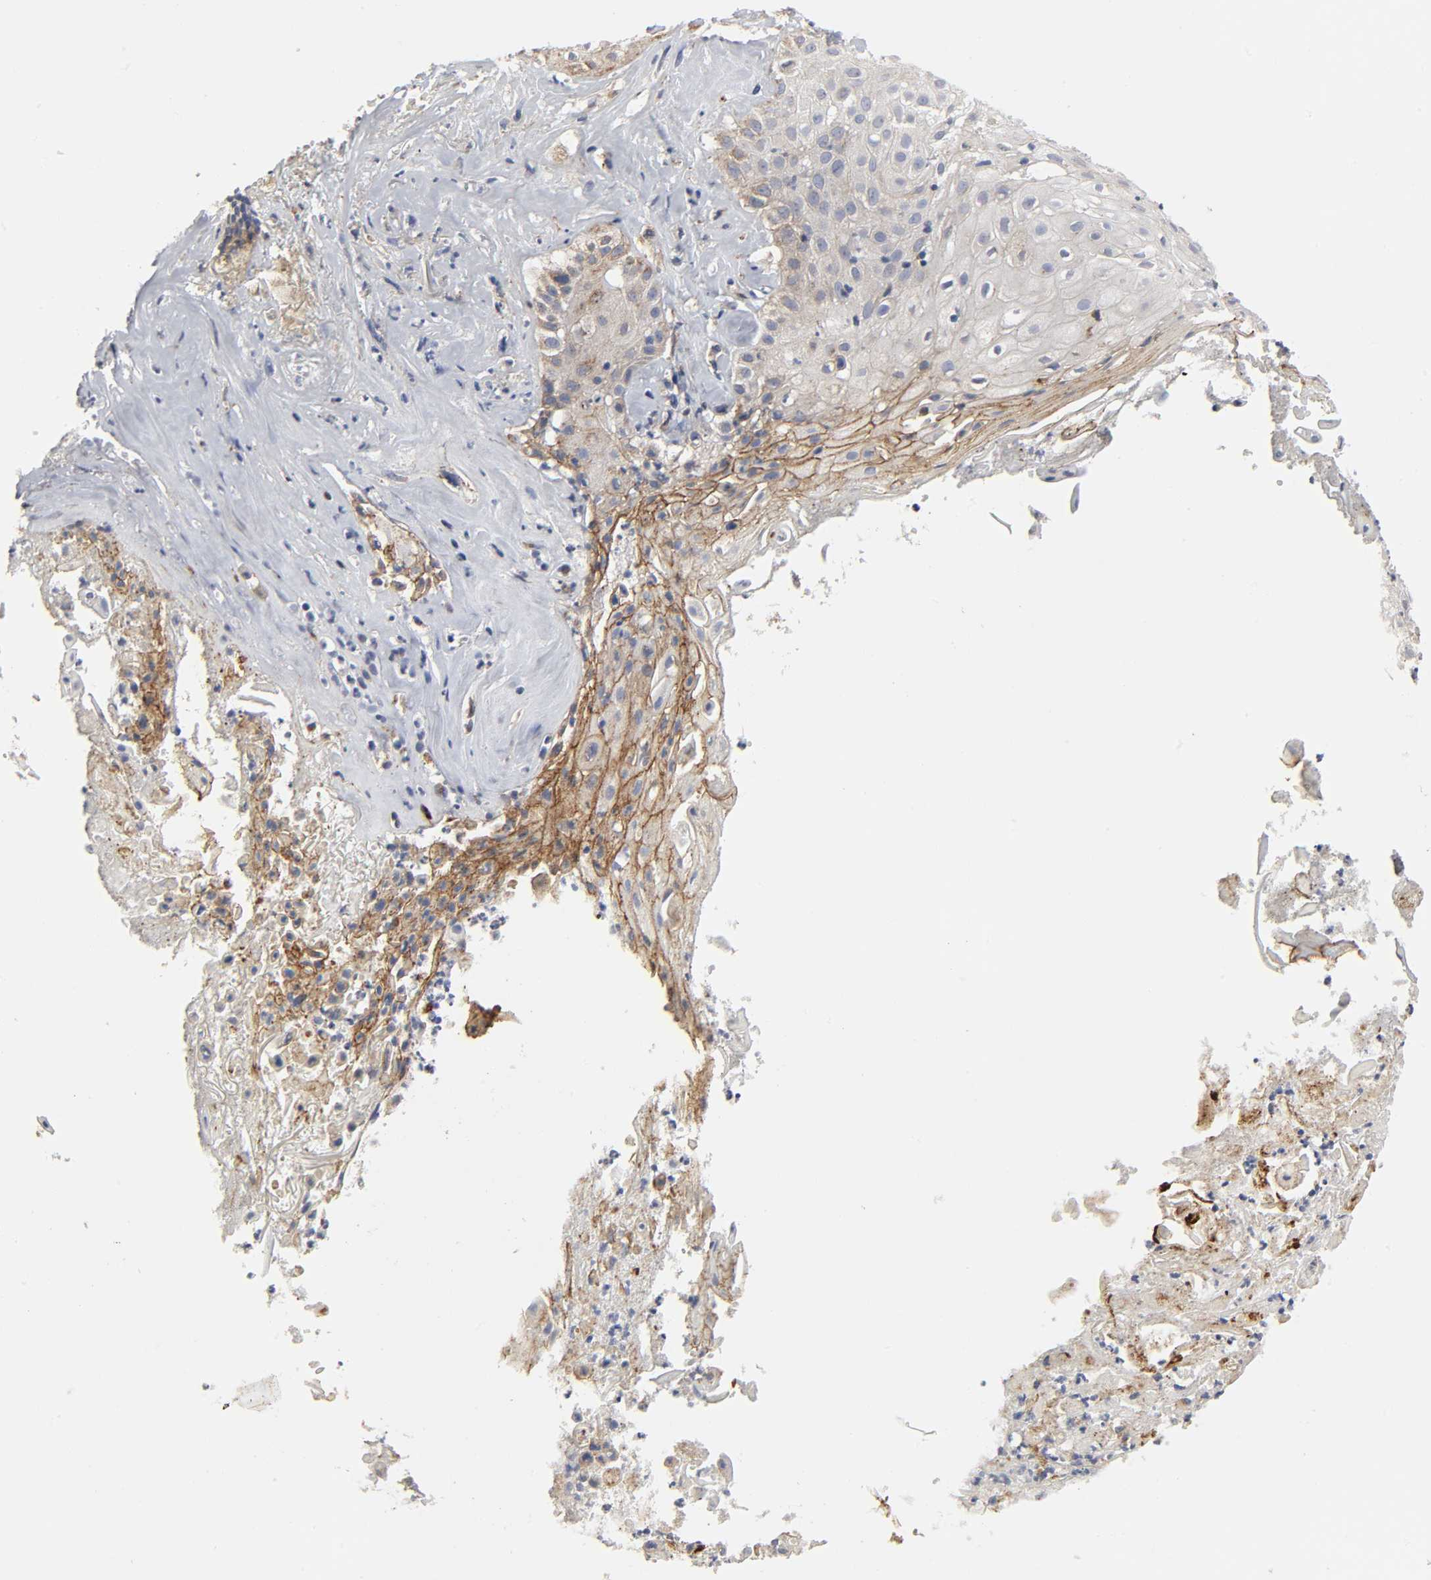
{"staining": {"intensity": "moderate", "quantity": "25%-75%", "location": "cytoplasmic/membranous"}, "tissue": "skin cancer", "cell_type": "Tumor cells", "image_type": "cancer", "snomed": [{"axis": "morphology", "description": "Squamous cell carcinoma, NOS"}, {"axis": "topography", "description": "Skin"}], "caption": "Immunohistochemistry (IHC) of skin squamous cell carcinoma displays medium levels of moderate cytoplasmic/membranous staining in approximately 25%-75% of tumor cells. Ihc stains the protein of interest in brown and the nuclei are stained blue.", "gene": "LRP1", "patient": {"sex": "male", "age": 65}}